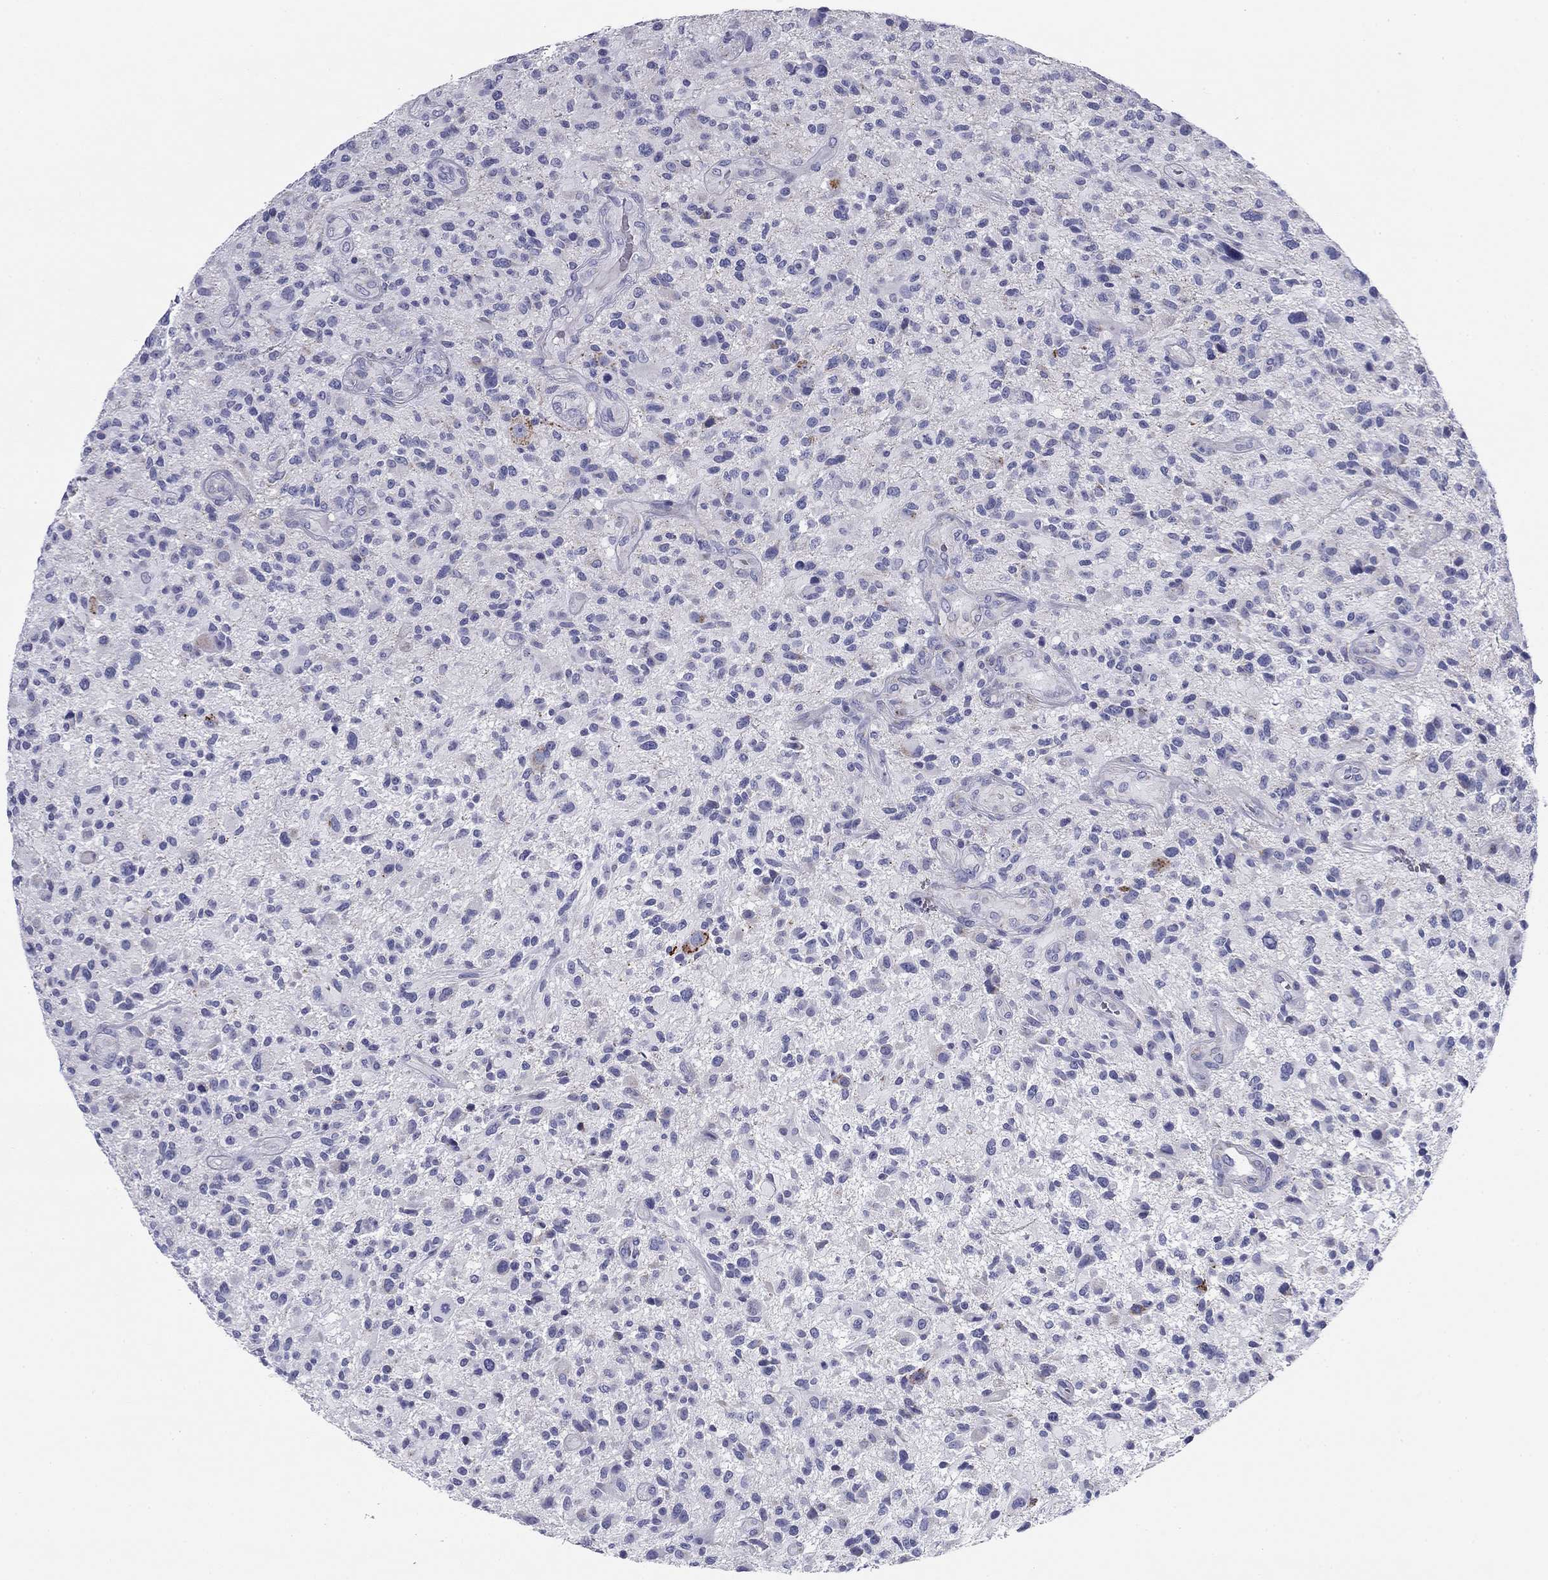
{"staining": {"intensity": "negative", "quantity": "none", "location": "none"}, "tissue": "glioma", "cell_type": "Tumor cells", "image_type": "cancer", "snomed": [{"axis": "morphology", "description": "Glioma, malignant, High grade"}, {"axis": "topography", "description": "Brain"}], "caption": "Human glioma stained for a protein using IHC shows no staining in tumor cells.", "gene": "ZP2", "patient": {"sex": "male", "age": 47}}